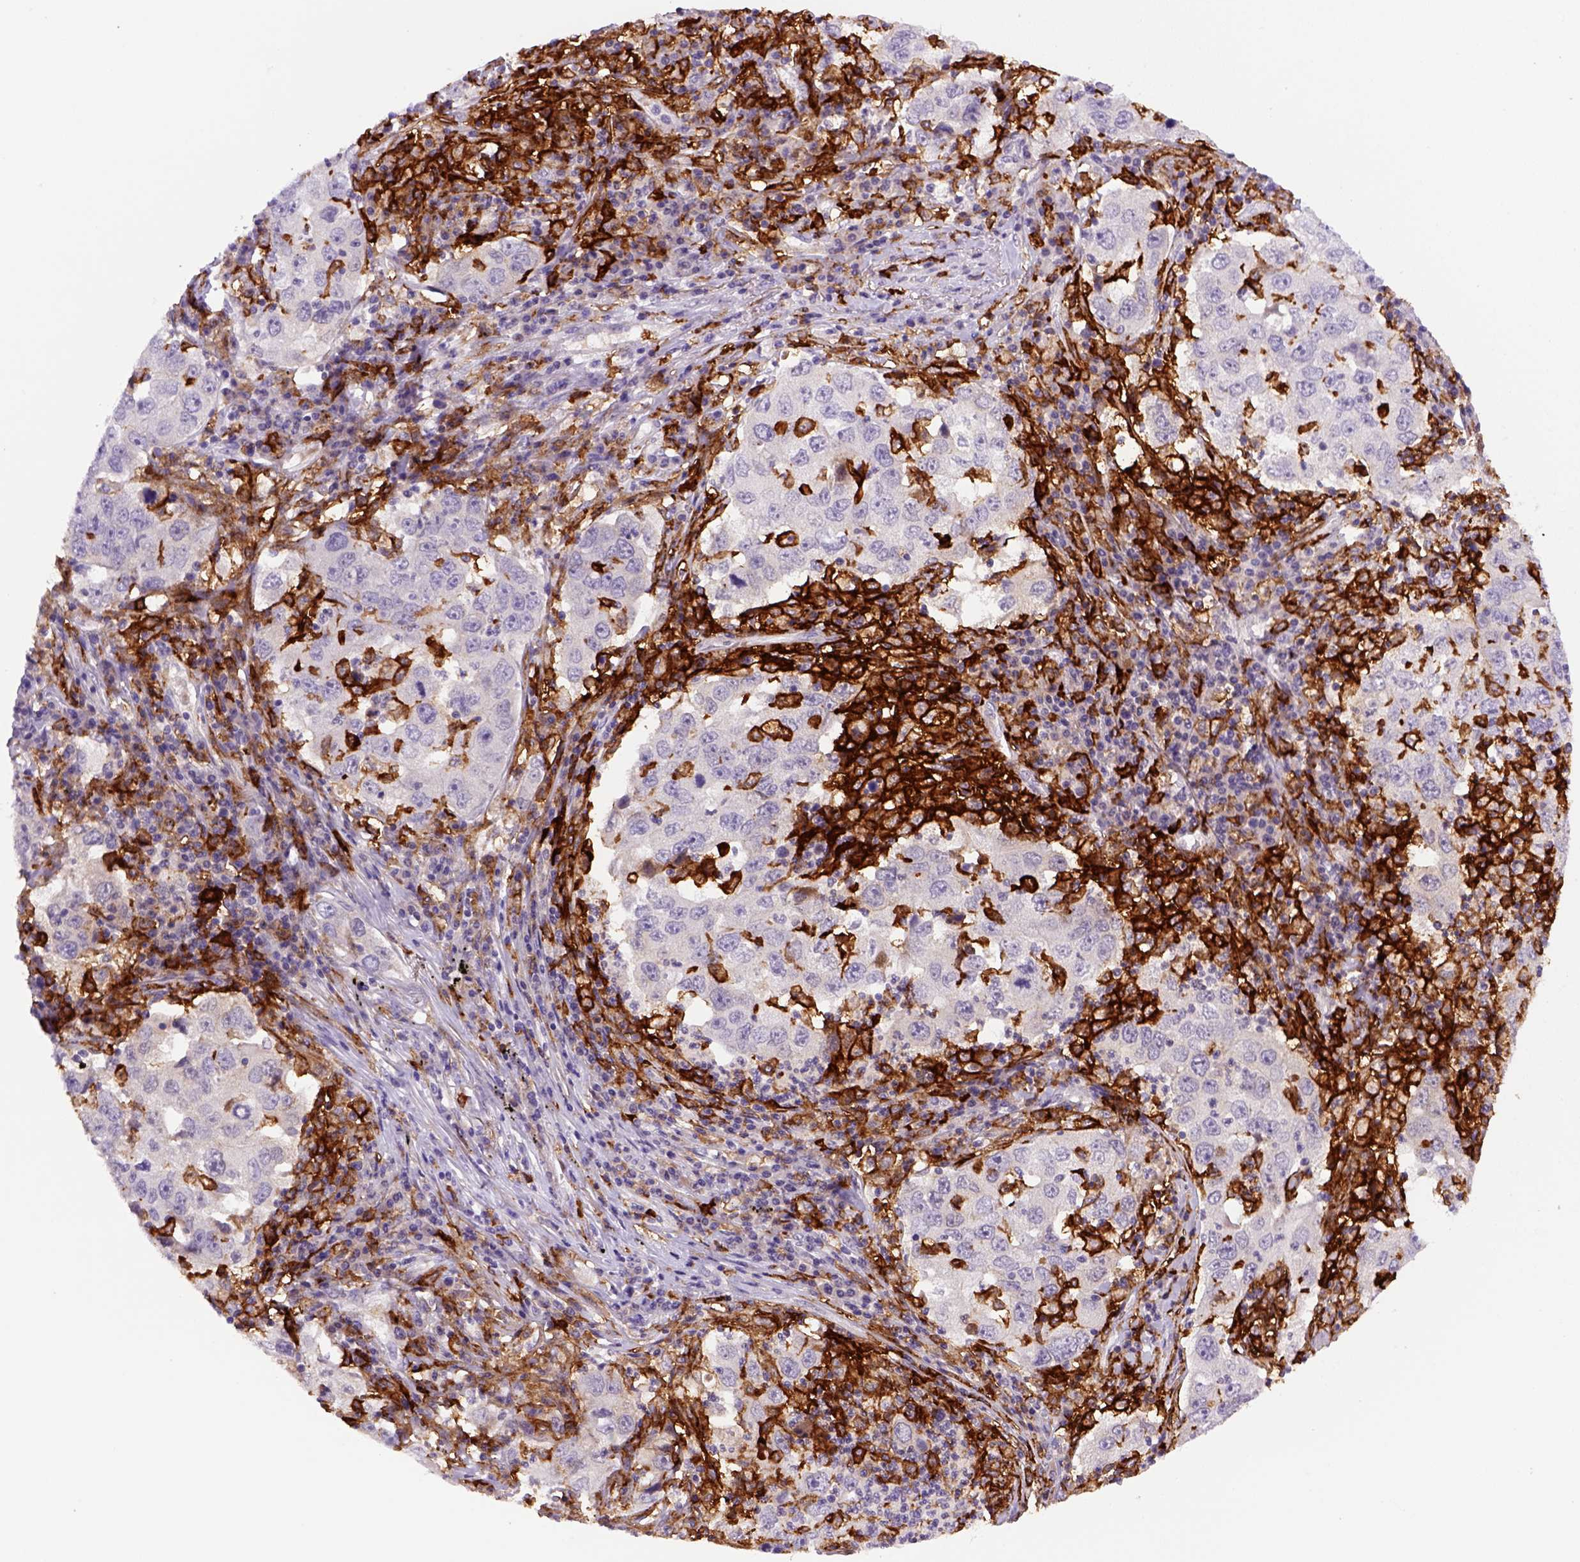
{"staining": {"intensity": "negative", "quantity": "none", "location": "none"}, "tissue": "lung cancer", "cell_type": "Tumor cells", "image_type": "cancer", "snomed": [{"axis": "morphology", "description": "Adenocarcinoma, NOS"}, {"axis": "topography", "description": "Lung"}], "caption": "This is an IHC micrograph of human lung cancer. There is no positivity in tumor cells.", "gene": "CD14", "patient": {"sex": "male", "age": 73}}